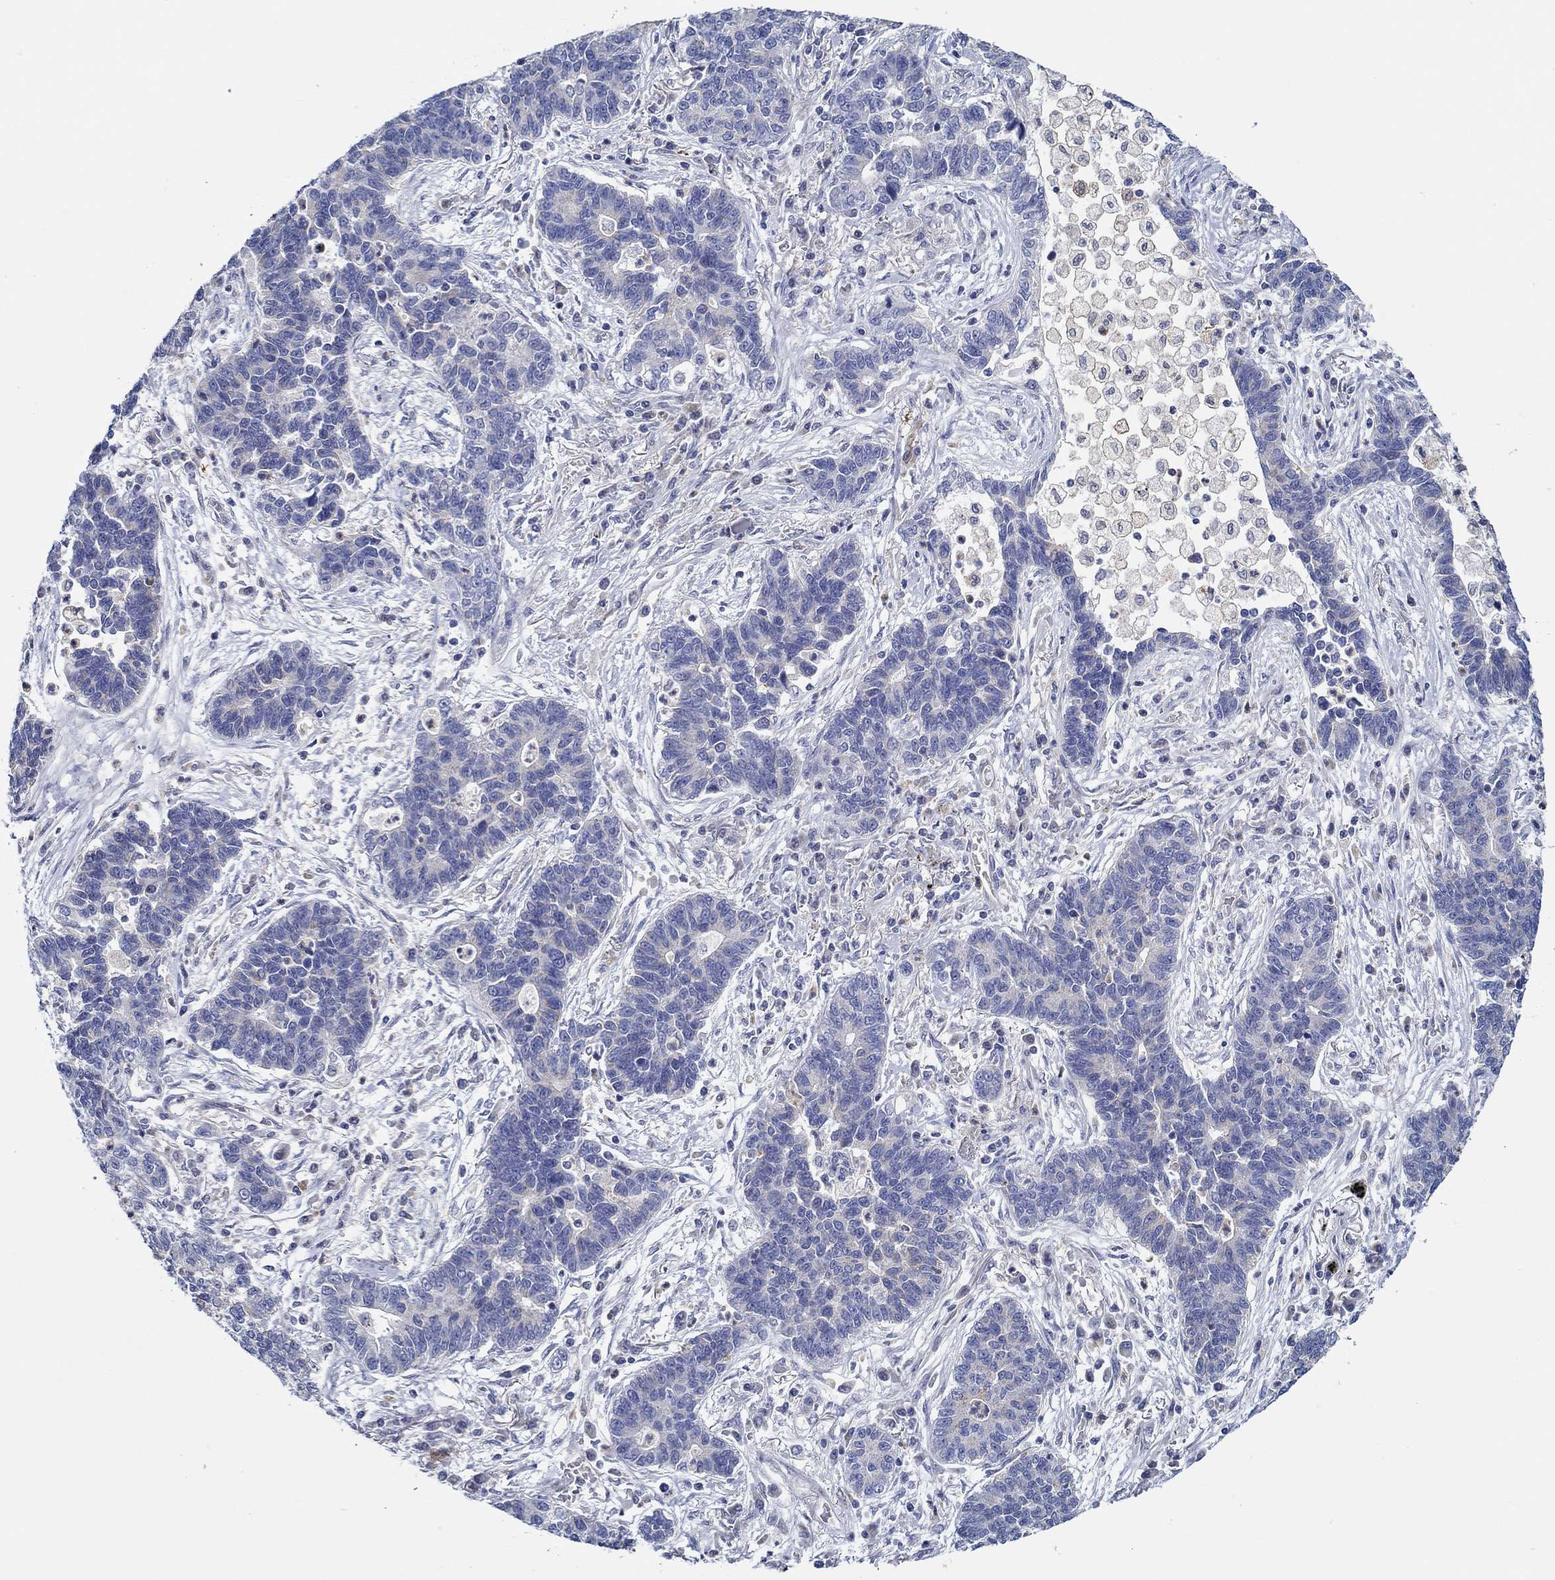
{"staining": {"intensity": "negative", "quantity": "none", "location": "none"}, "tissue": "lung cancer", "cell_type": "Tumor cells", "image_type": "cancer", "snomed": [{"axis": "morphology", "description": "Adenocarcinoma, NOS"}, {"axis": "topography", "description": "Lung"}], "caption": "The immunohistochemistry (IHC) photomicrograph has no significant expression in tumor cells of lung cancer tissue.", "gene": "CFAP61", "patient": {"sex": "female", "age": 57}}